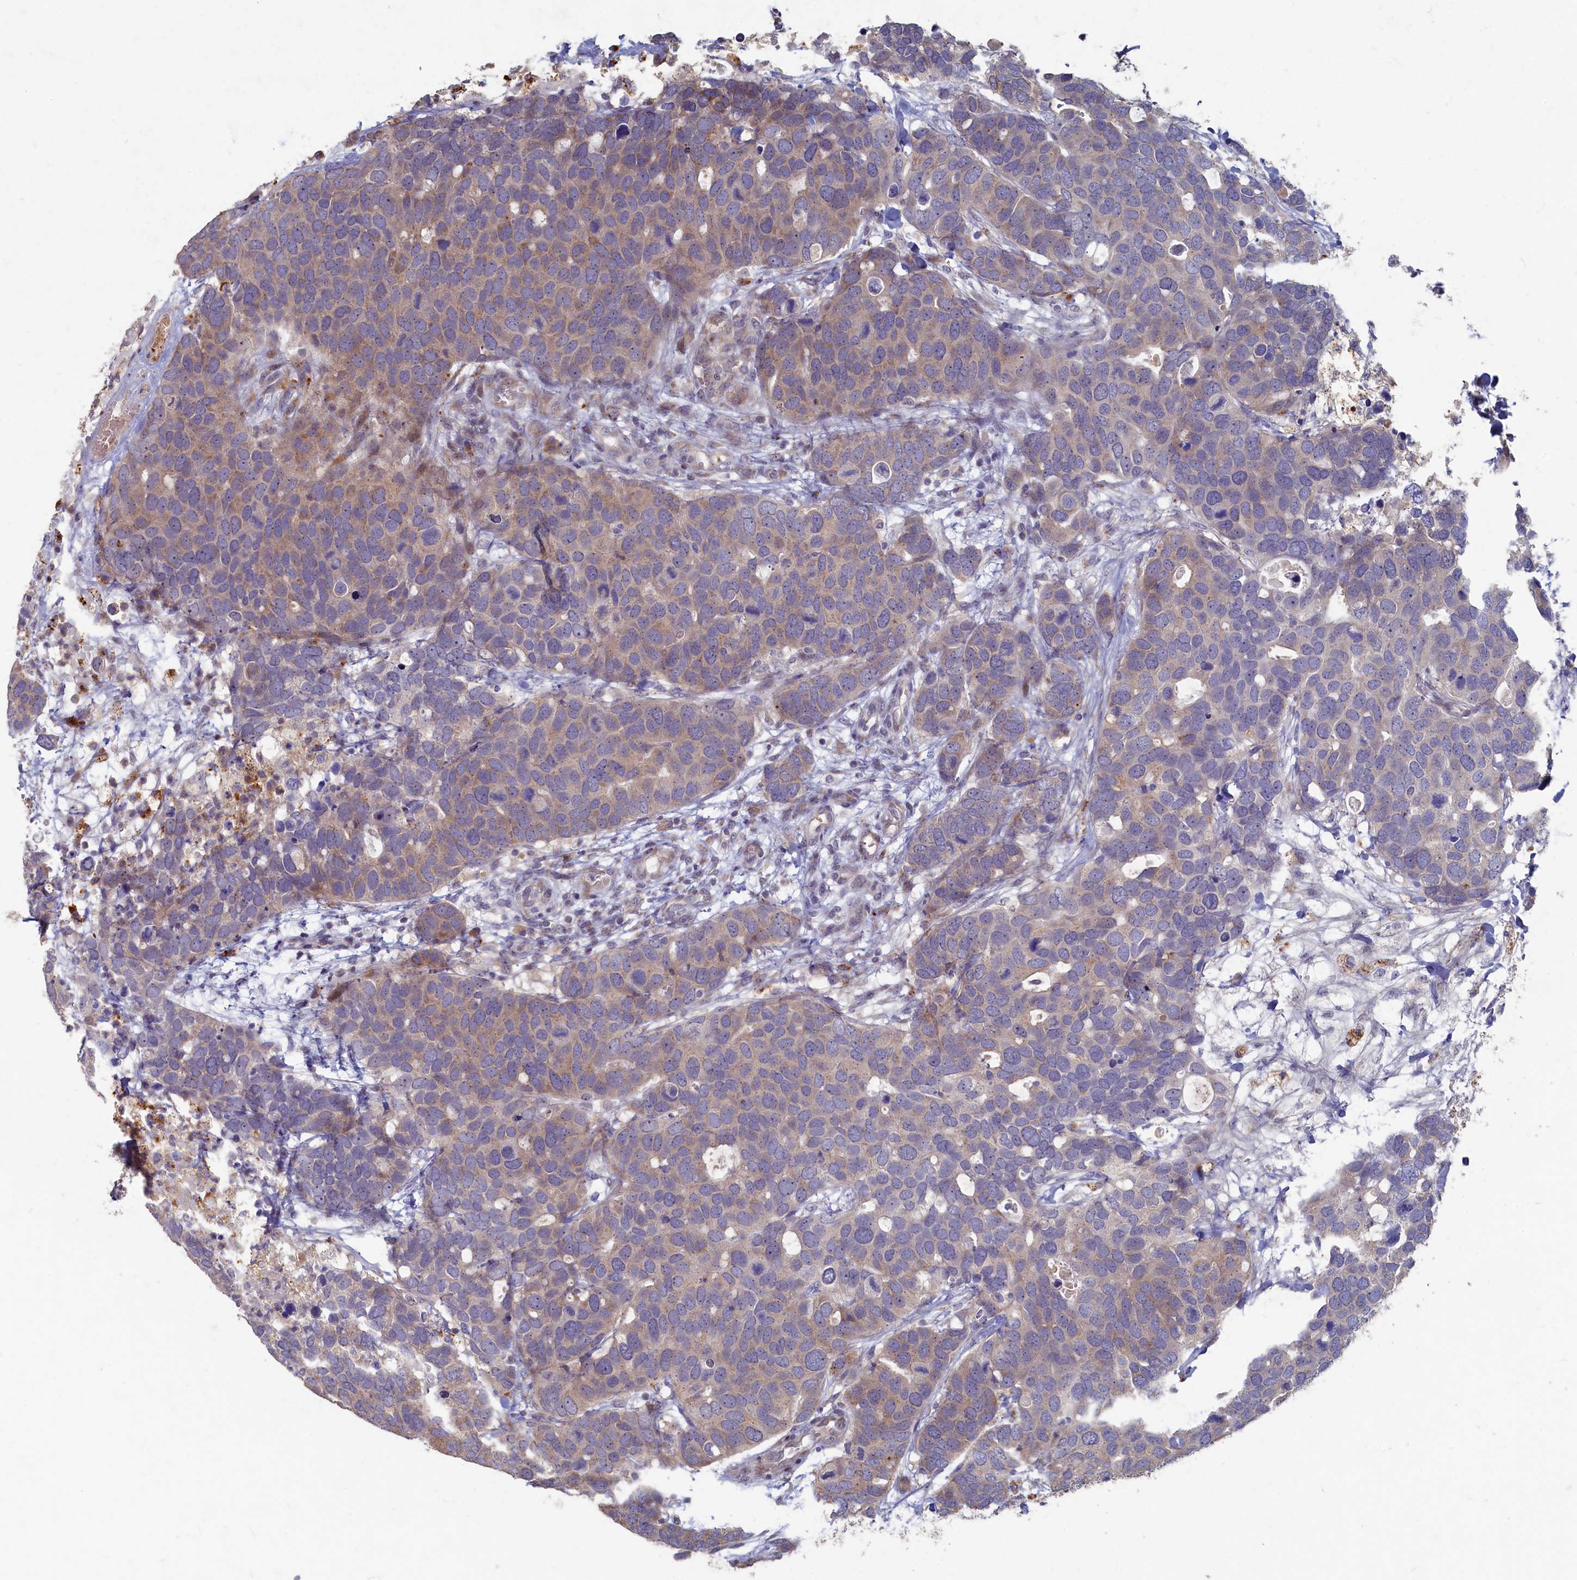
{"staining": {"intensity": "weak", "quantity": "<25%", "location": "cytoplasmic/membranous"}, "tissue": "breast cancer", "cell_type": "Tumor cells", "image_type": "cancer", "snomed": [{"axis": "morphology", "description": "Duct carcinoma"}, {"axis": "topography", "description": "Breast"}], "caption": "An immunohistochemistry (IHC) image of intraductal carcinoma (breast) is shown. There is no staining in tumor cells of intraductal carcinoma (breast).", "gene": "HUNK", "patient": {"sex": "female", "age": 83}}